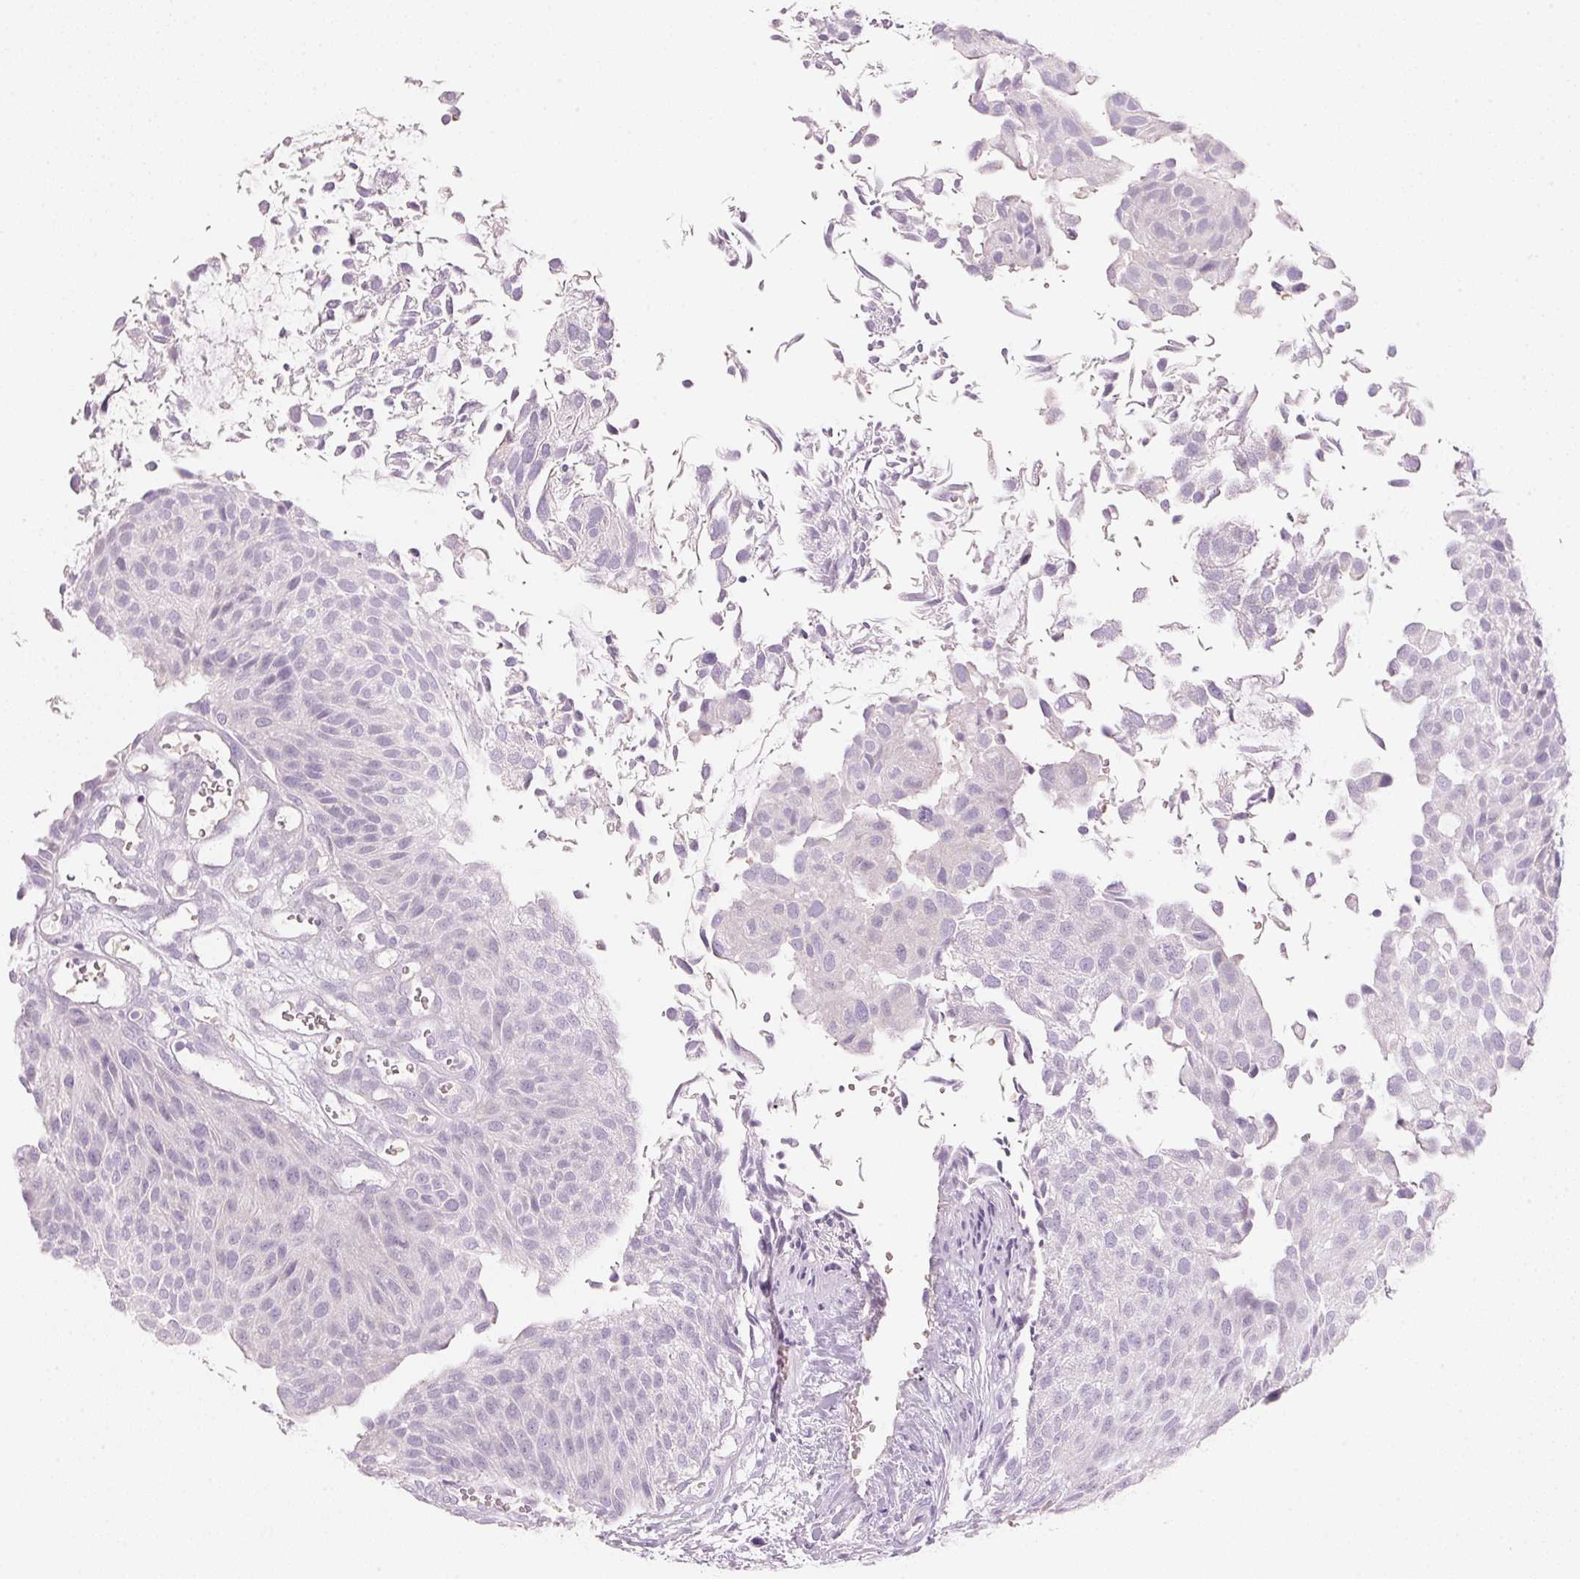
{"staining": {"intensity": "negative", "quantity": "none", "location": "none"}, "tissue": "urothelial cancer", "cell_type": "Tumor cells", "image_type": "cancer", "snomed": [{"axis": "morphology", "description": "Urothelial carcinoma, NOS"}, {"axis": "topography", "description": "Urinary bladder"}], "caption": "Human urothelial cancer stained for a protein using immunohistochemistry (IHC) exhibits no positivity in tumor cells.", "gene": "CYP11B1", "patient": {"sex": "male", "age": 84}}